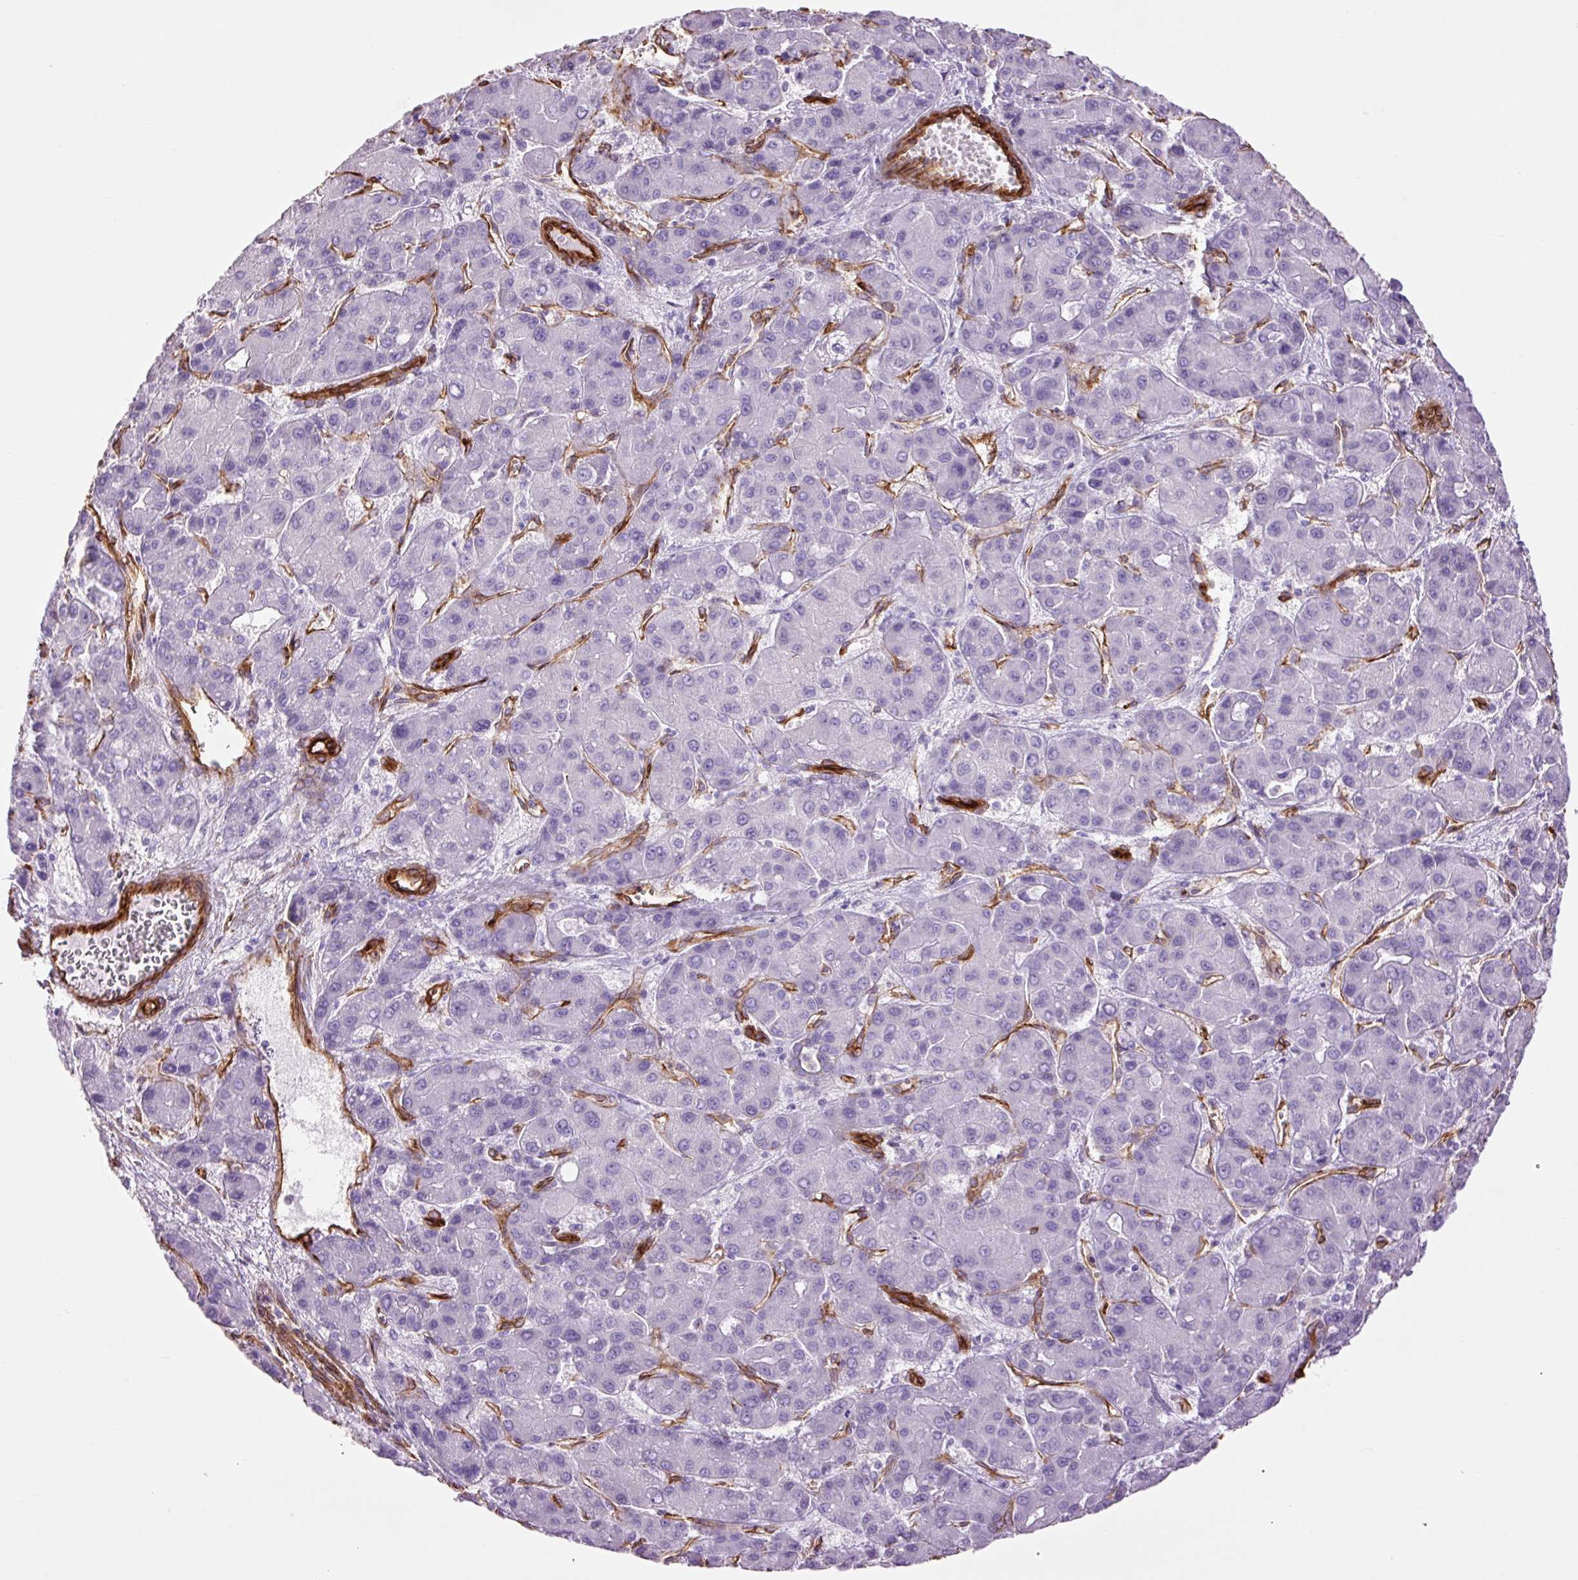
{"staining": {"intensity": "negative", "quantity": "none", "location": "none"}, "tissue": "liver cancer", "cell_type": "Tumor cells", "image_type": "cancer", "snomed": [{"axis": "morphology", "description": "Carcinoma, Hepatocellular, NOS"}, {"axis": "topography", "description": "Liver"}], "caption": "IHC image of human liver cancer stained for a protein (brown), which displays no staining in tumor cells. The staining was performed using DAB (3,3'-diaminobenzidine) to visualize the protein expression in brown, while the nuclei were stained in blue with hematoxylin (Magnification: 20x).", "gene": "CAV1", "patient": {"sex": "male", "age": 55}}